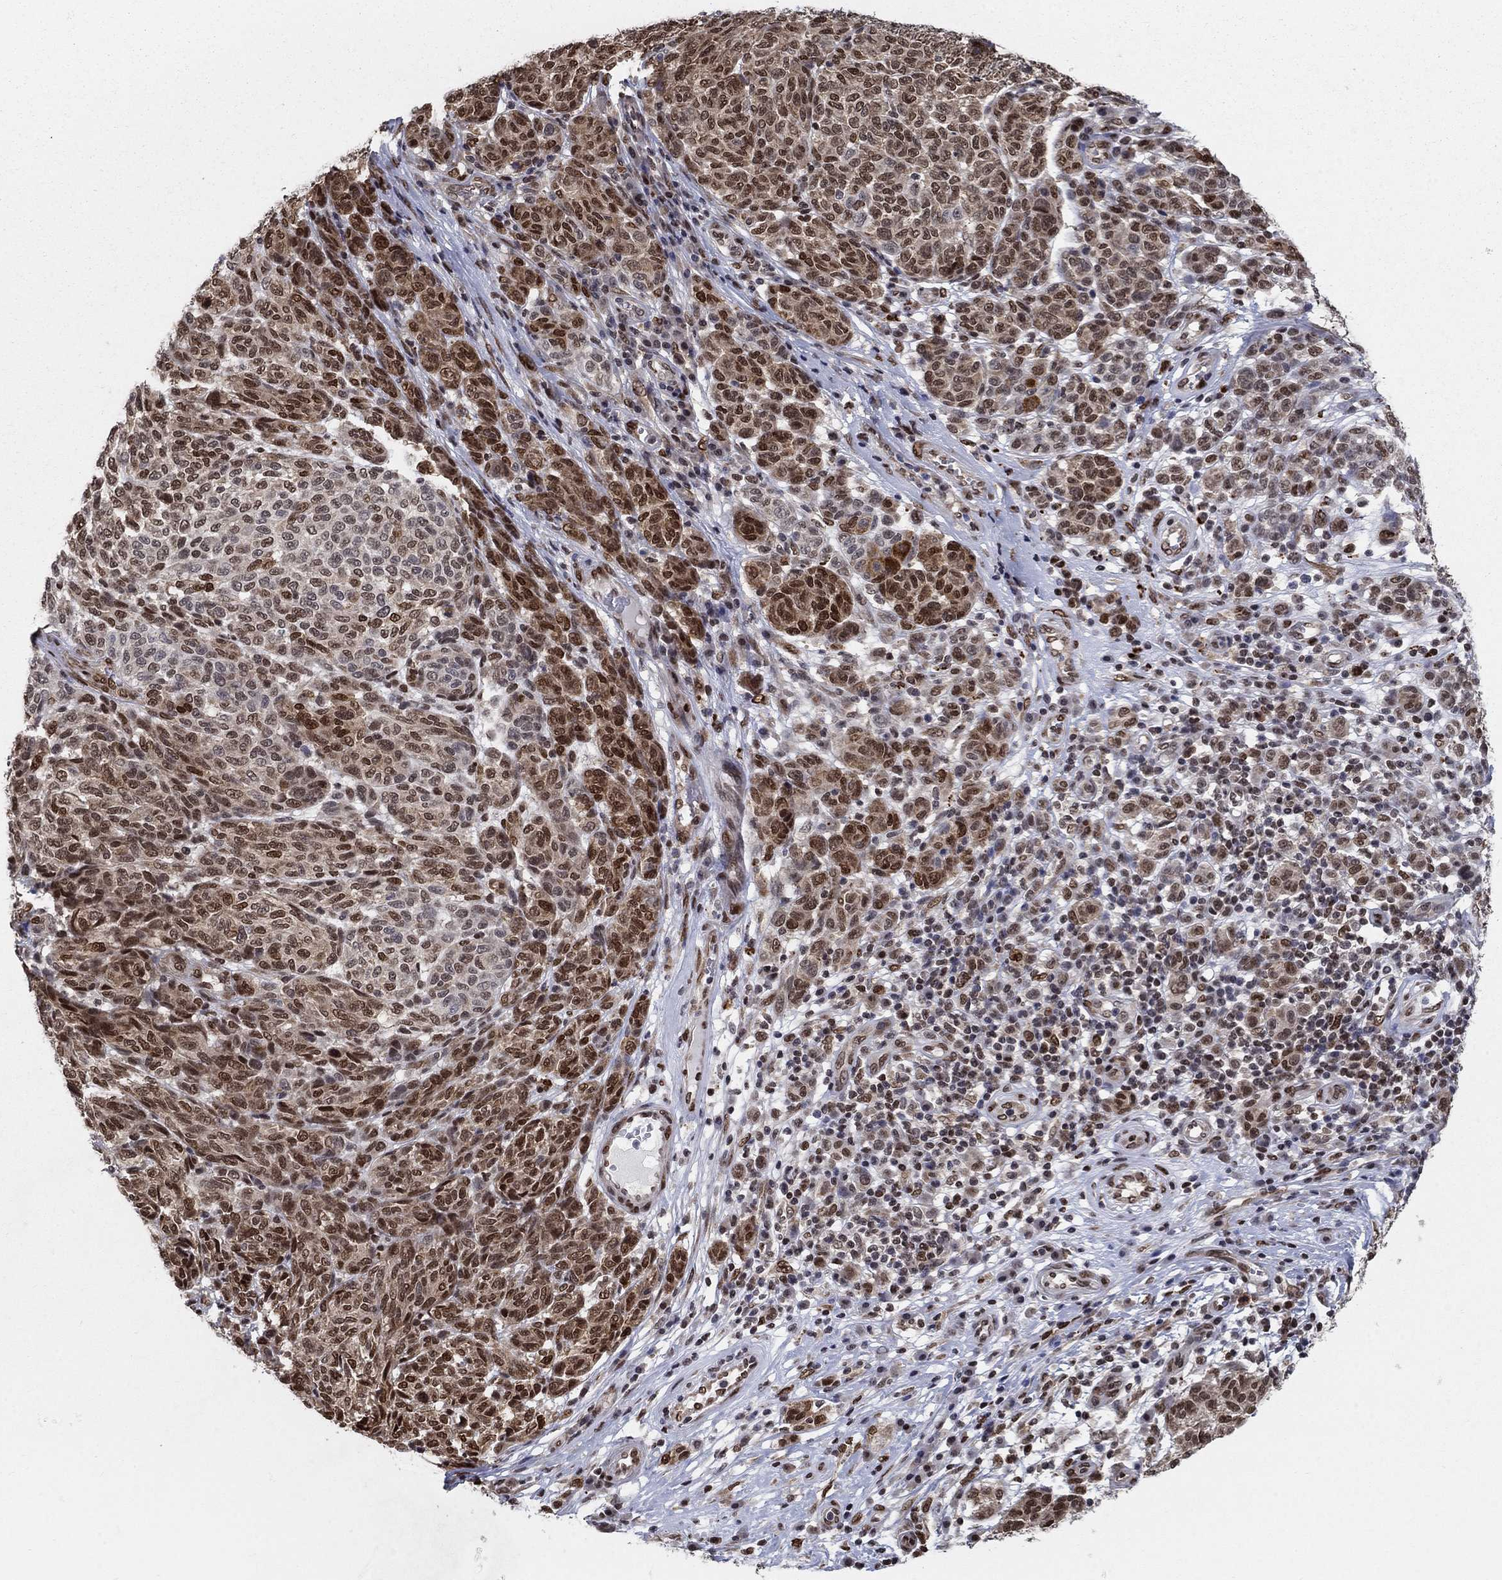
{"staining": {"intensity": "strong", "quantity": "25%-75%", "location": "nuclear"}, "tissue": "melanoma", "cell_type": "Tumor cells", "image_type": "cancer", "snomed": [{"axis": "morphology", "description": "Malignant melanoma, NOS"}, {"axis": "topography", "description": "Skin"}], "caption": "A brown stain highlights strong nuclear expression of a protein in human melanoma tumor cells.", "gene": "CENPE", "patient": {"sex": "male", "age": 59}}